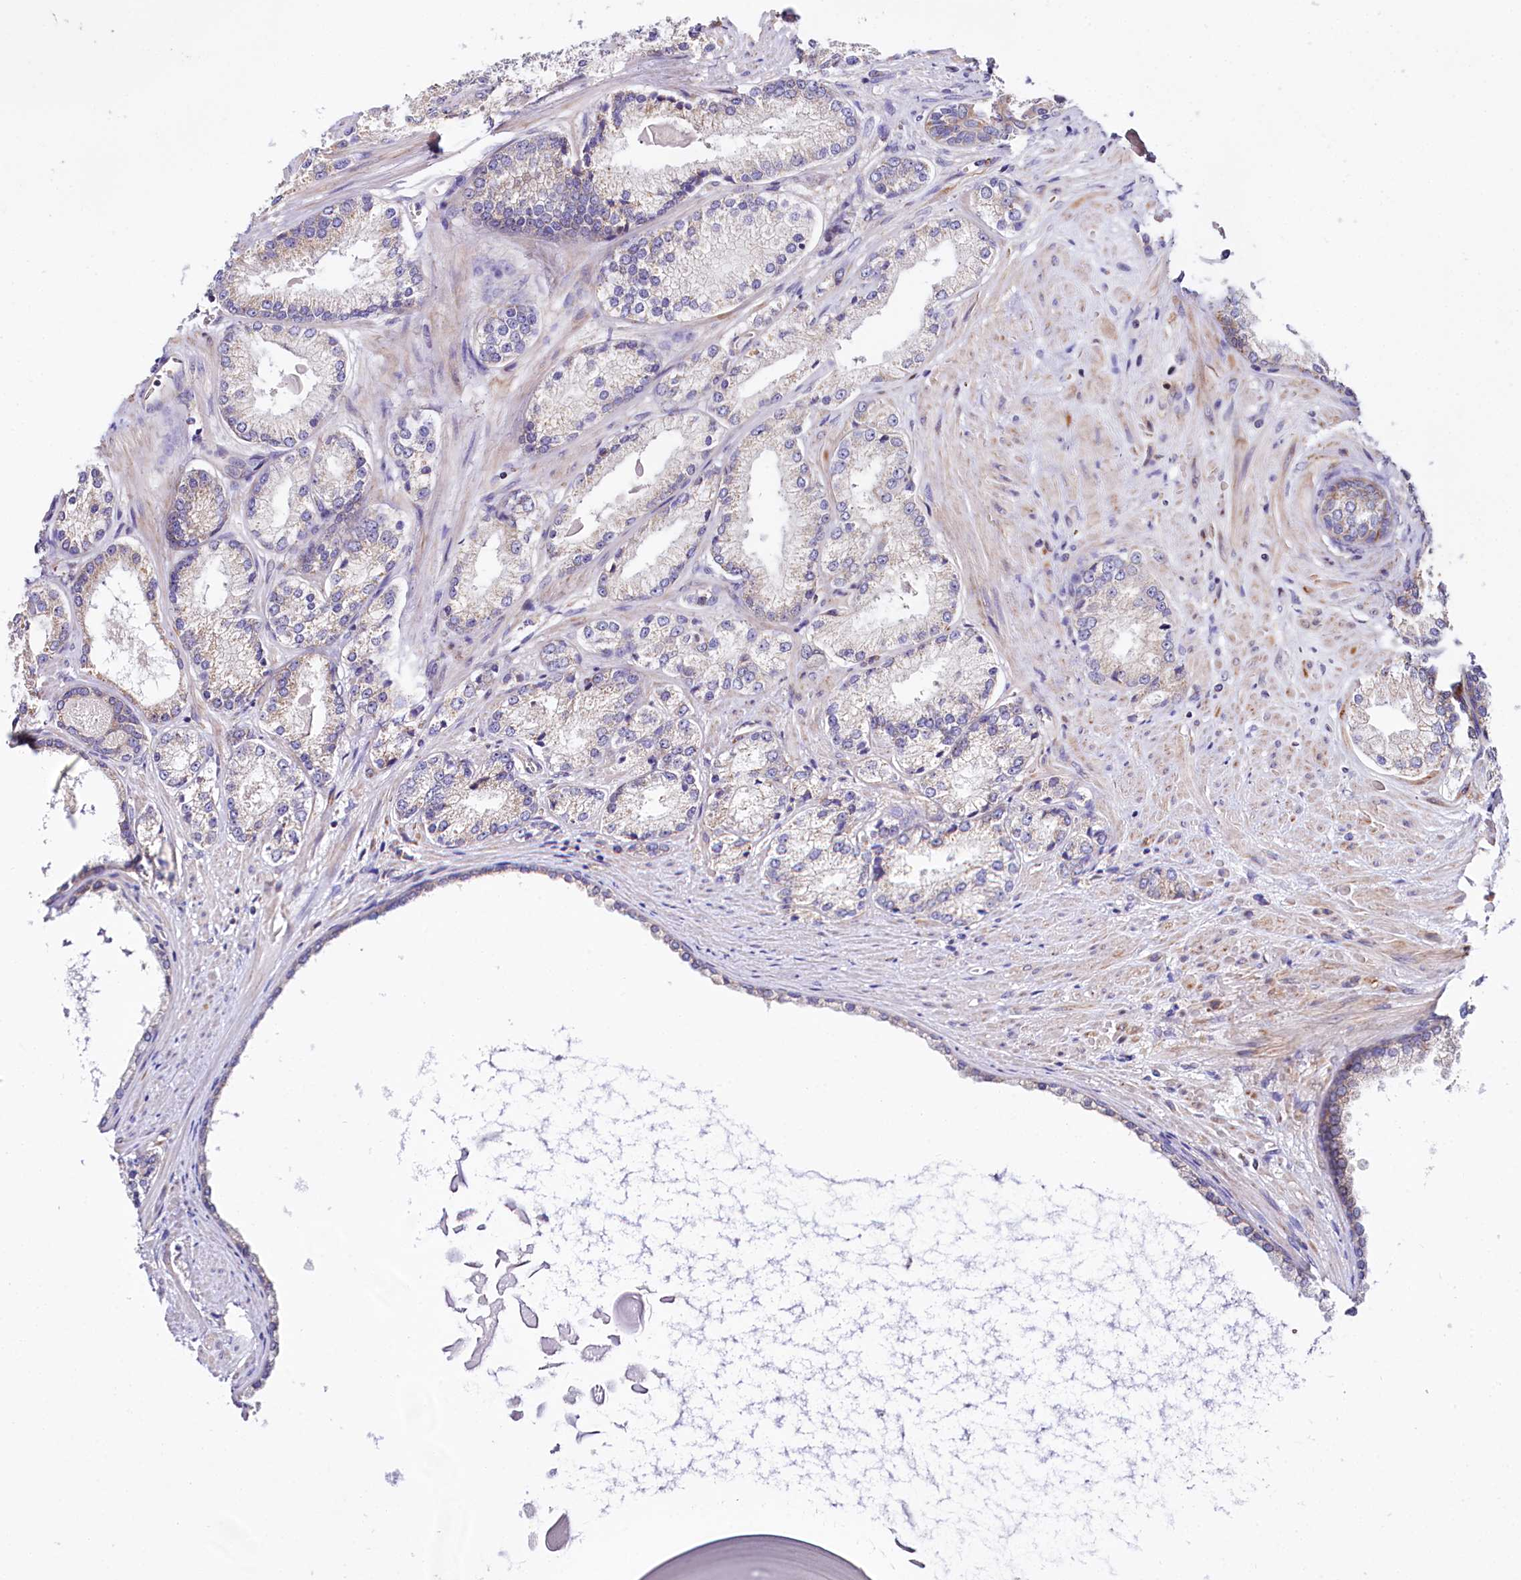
{"staining": {"intensity": "weak", "quantity": "25%-75%", "location": "cytoplasmic/membranous"}, "tissue": "prostate cancer", "cell_type": "Tumor cells", "image_type": "cancer", "snomed": [{"axis": "morphology", "description": "Adenocarcinoma, High grade"}, {"axis": "topography", "description": "Prostate"}], "caption": "This micrograph displays prostate cancer stained with immunohistochemistry to label a protein in brown. The cytoplasmic/membranous of tumor cells show weak positivity for the protein. Nuclei are counter-stained blue.", "gene": "CEP295", "patient": {"sex": "male", "age": 66}}